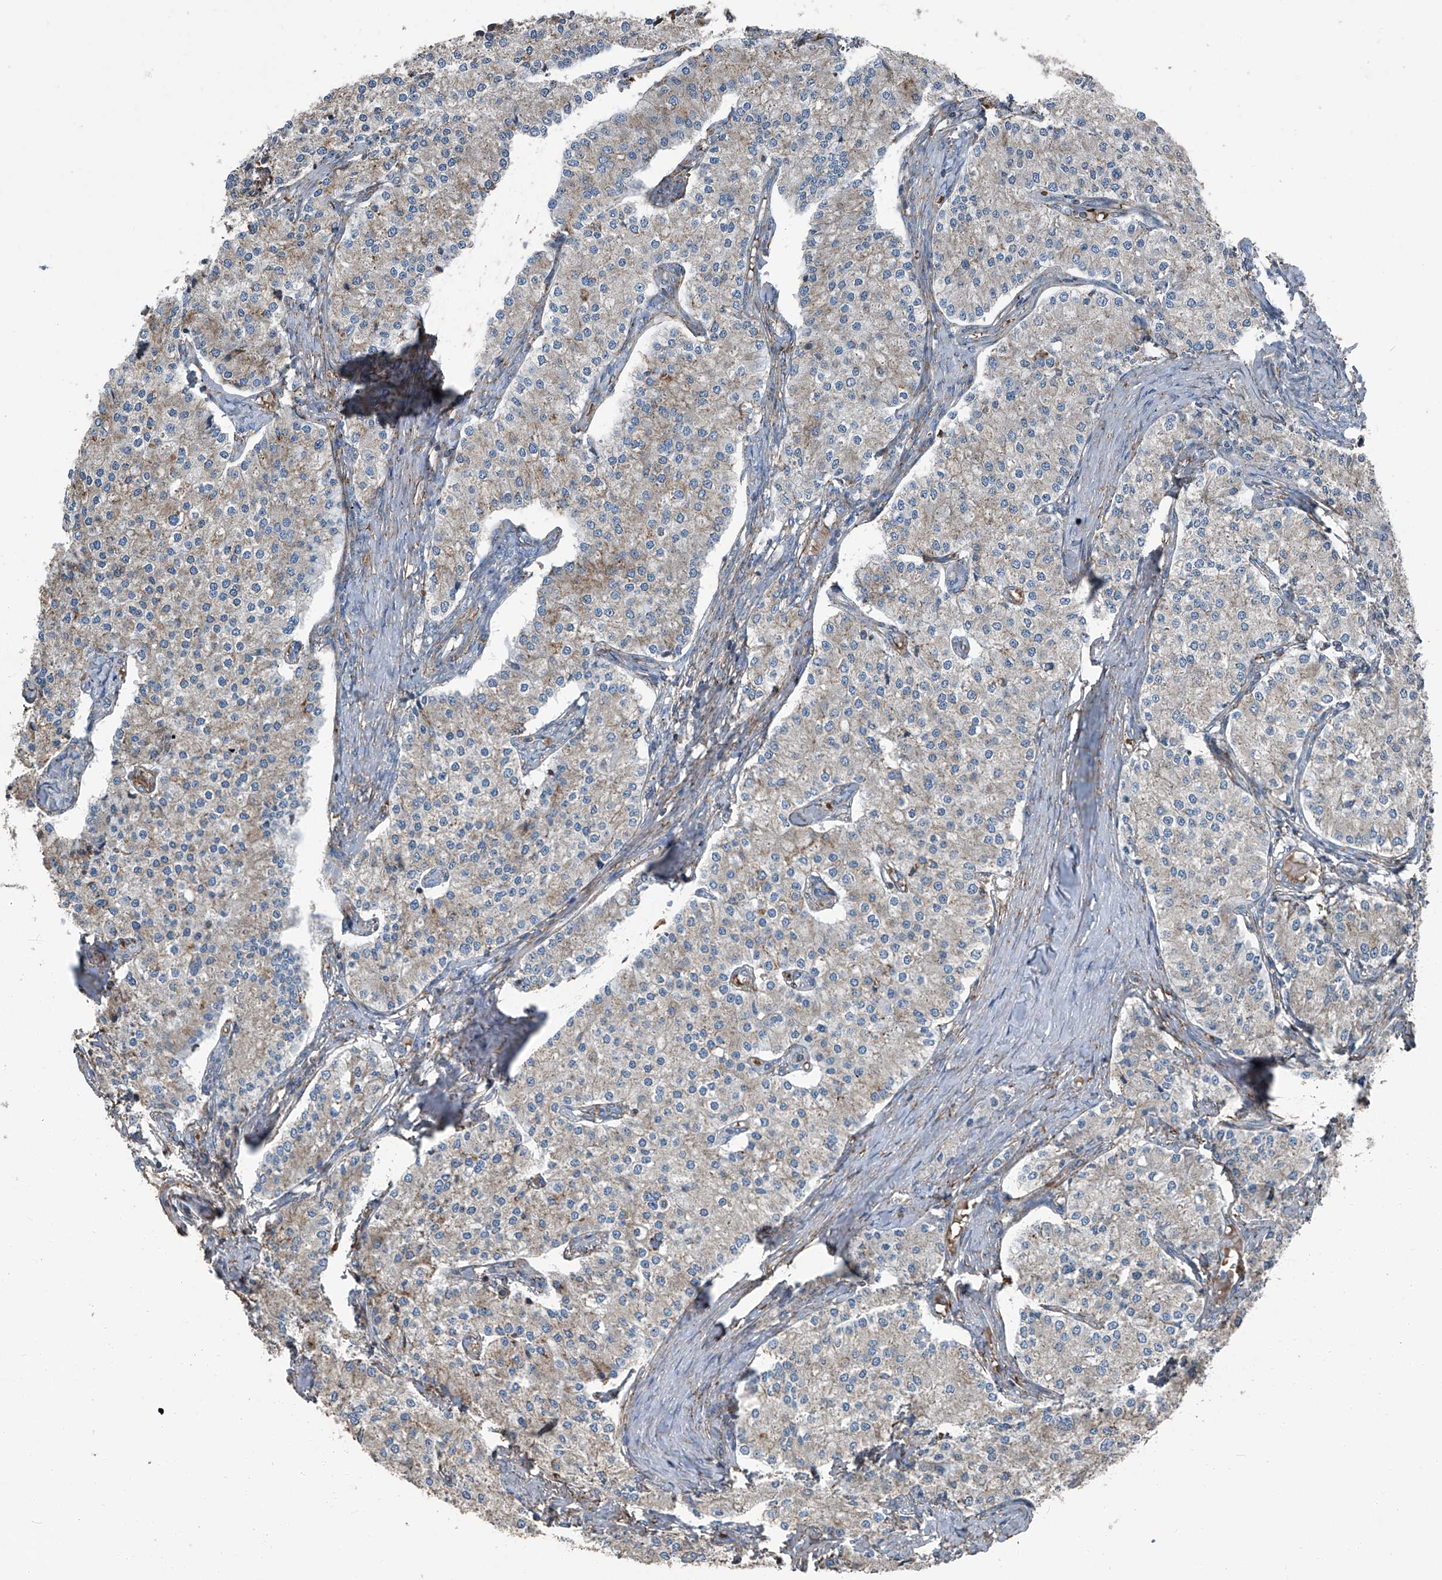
{"staining": {"intensity": "weak", "quantity": "<25%", "location": "cytoplasmic/membranous"}, "tissue": "carcinoid", "cell_type": "Tumor cells", "image_type": "cancer", "snomed": [{"axis": "morphology", "description": "Carcinoid, malignant, NOS"}, {"axis": "topography", "description": "Colon"}], "caption": "An immunohistochemistry micrograph of carcinoid (malignant) is shown. There is no staining in tumor cells of carcinoid (malignant). (DAB (3,3'-diaminobenzidine) IHC with hematoxylin counter stain).", "gene": "SEPTIN7", "patient": {"sex": "female", "age": 52}}